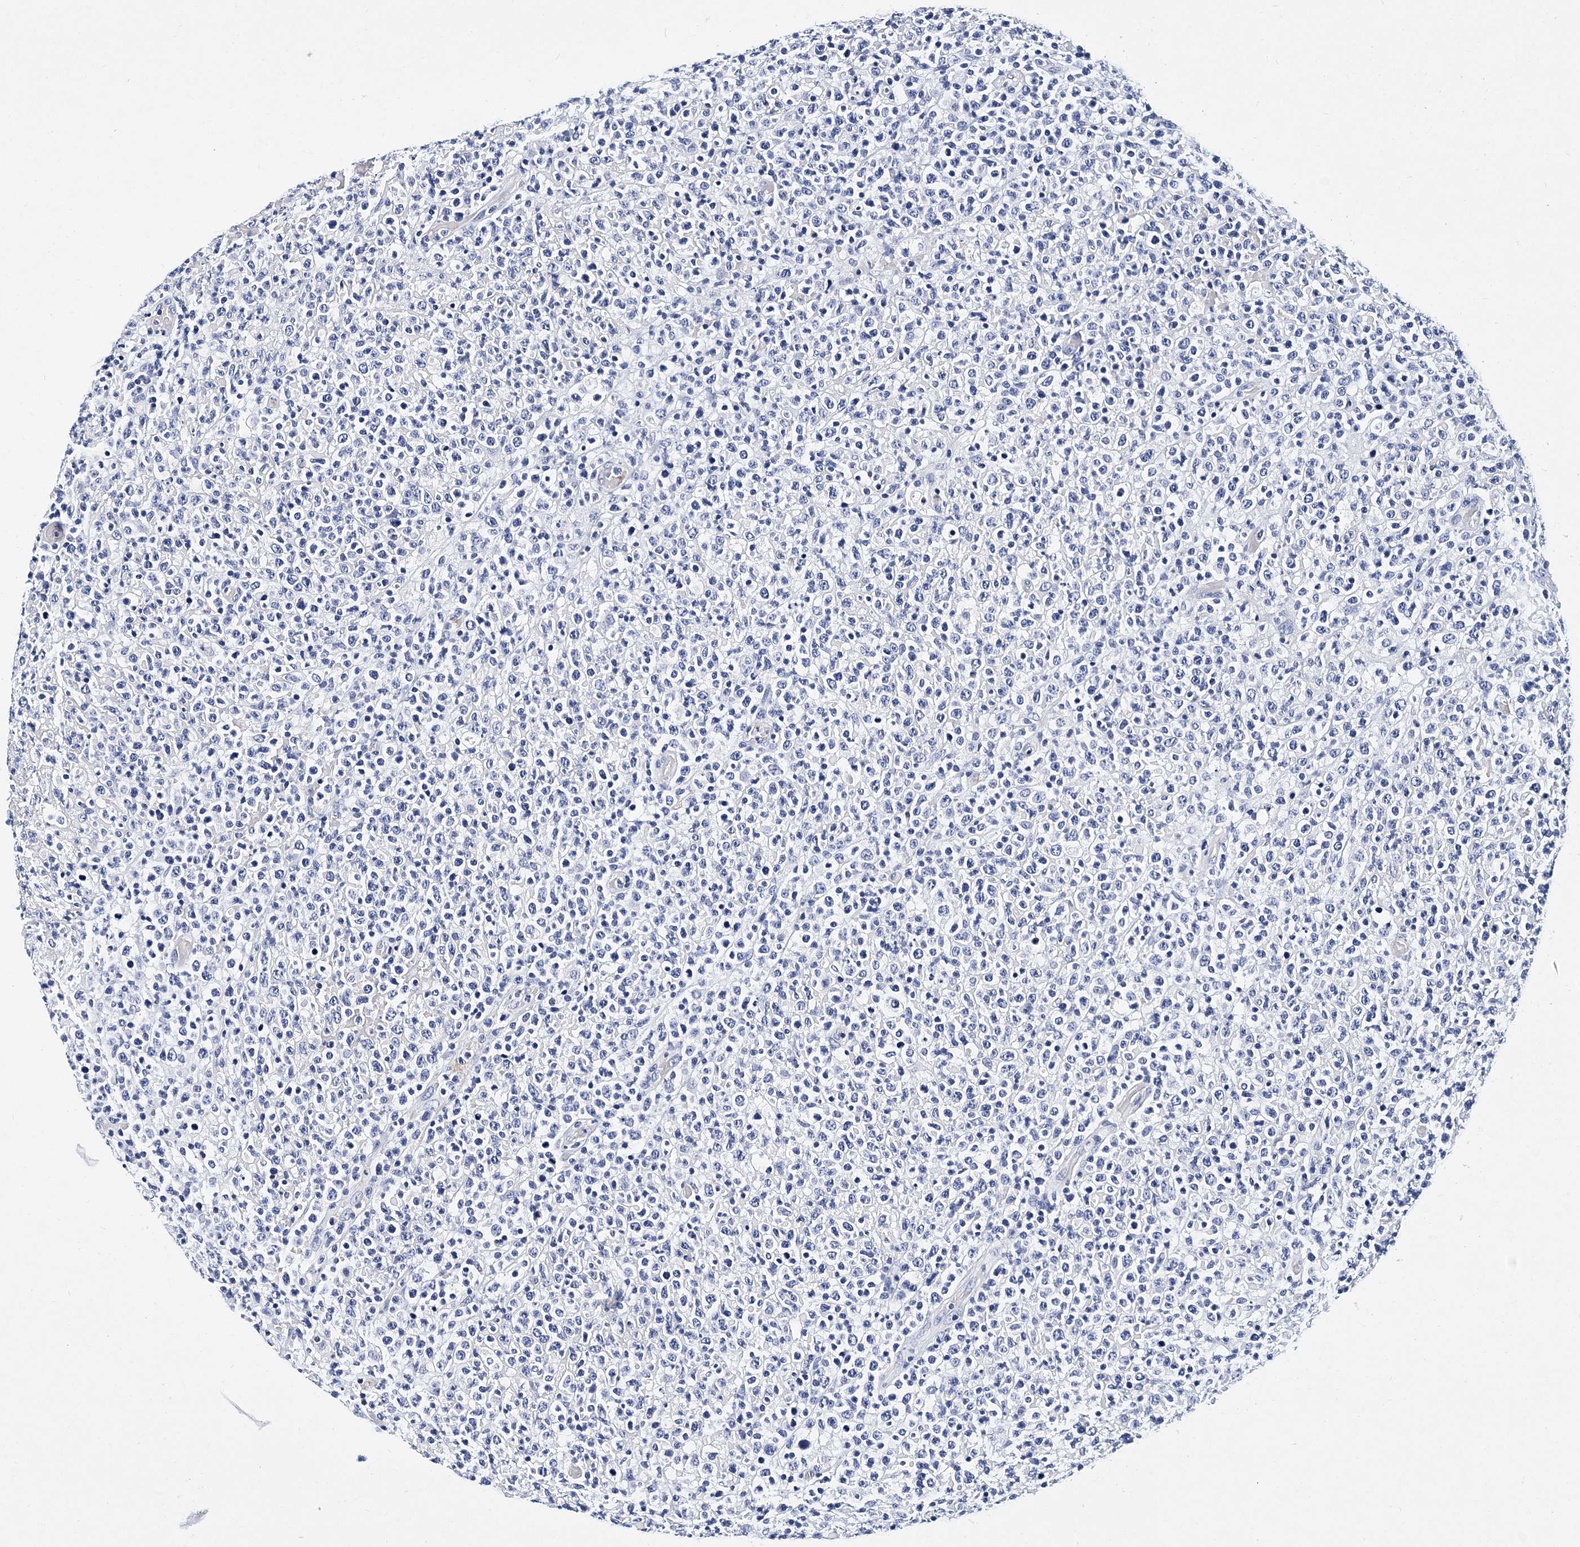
{"staining": {"intensity": "negative", "quantity": "none", "location": "none"}, "tissue": "lymphoma", "cell_type": "Tumor cells", "image_type": "cancer", "snomed": [{"axis": "morphology", "description": "Malignant lymphoma, non-Hodgkin's type, High grade"}, {"axis": "topography", "description": "Colon"}], "caption": "This histopathology image is of high-grade malignant lymphoma, non-Hodgkin's type stained with immunohistochemistry to label a protein in brown with the nuclei are counter-stained blue. There is no staining in tumor cells. The staining is performed using DAB (3,3'-diaminobenzidine) brown chromogen with nuclei counter-stained in using hematoxylin.", "gene": "ITGA2B", "patient": {"sex": "female", "age": 53}}